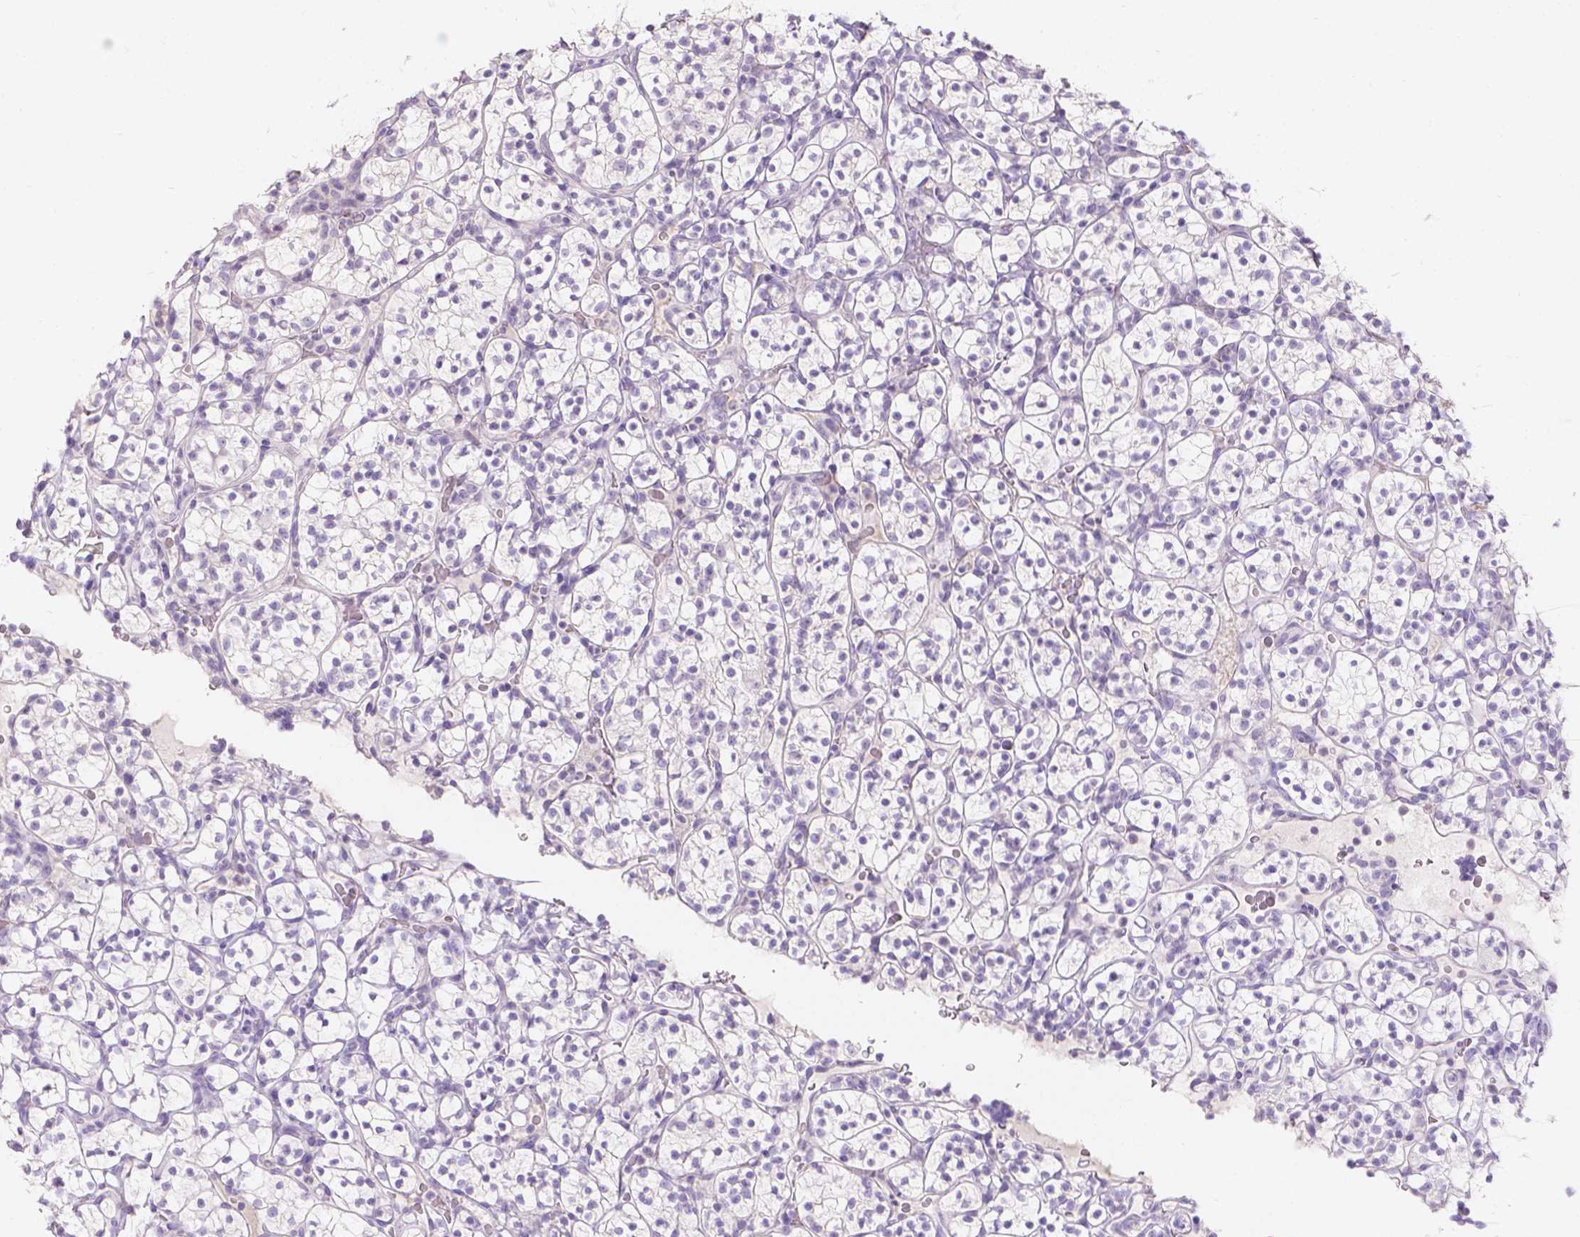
{"staining": {"intensity": "negative", "quantity": "none", "location": "none"}, "tissue": "renal cancer", "cell_type": "Tumor cells", "image_type": "cancer", "snomed": [{"axis": "morphology", "description": "Adenocarcinoma, NOS"}, {"axis": "topography", "description": "Kidney"}], "caption": "Adenocarcinoma (renal) stained for a protein using immunohistochemistry displays no staining tumor cells.", "gene": "DCAF4L1", "patient": {"sex": "female", "age": 89}}